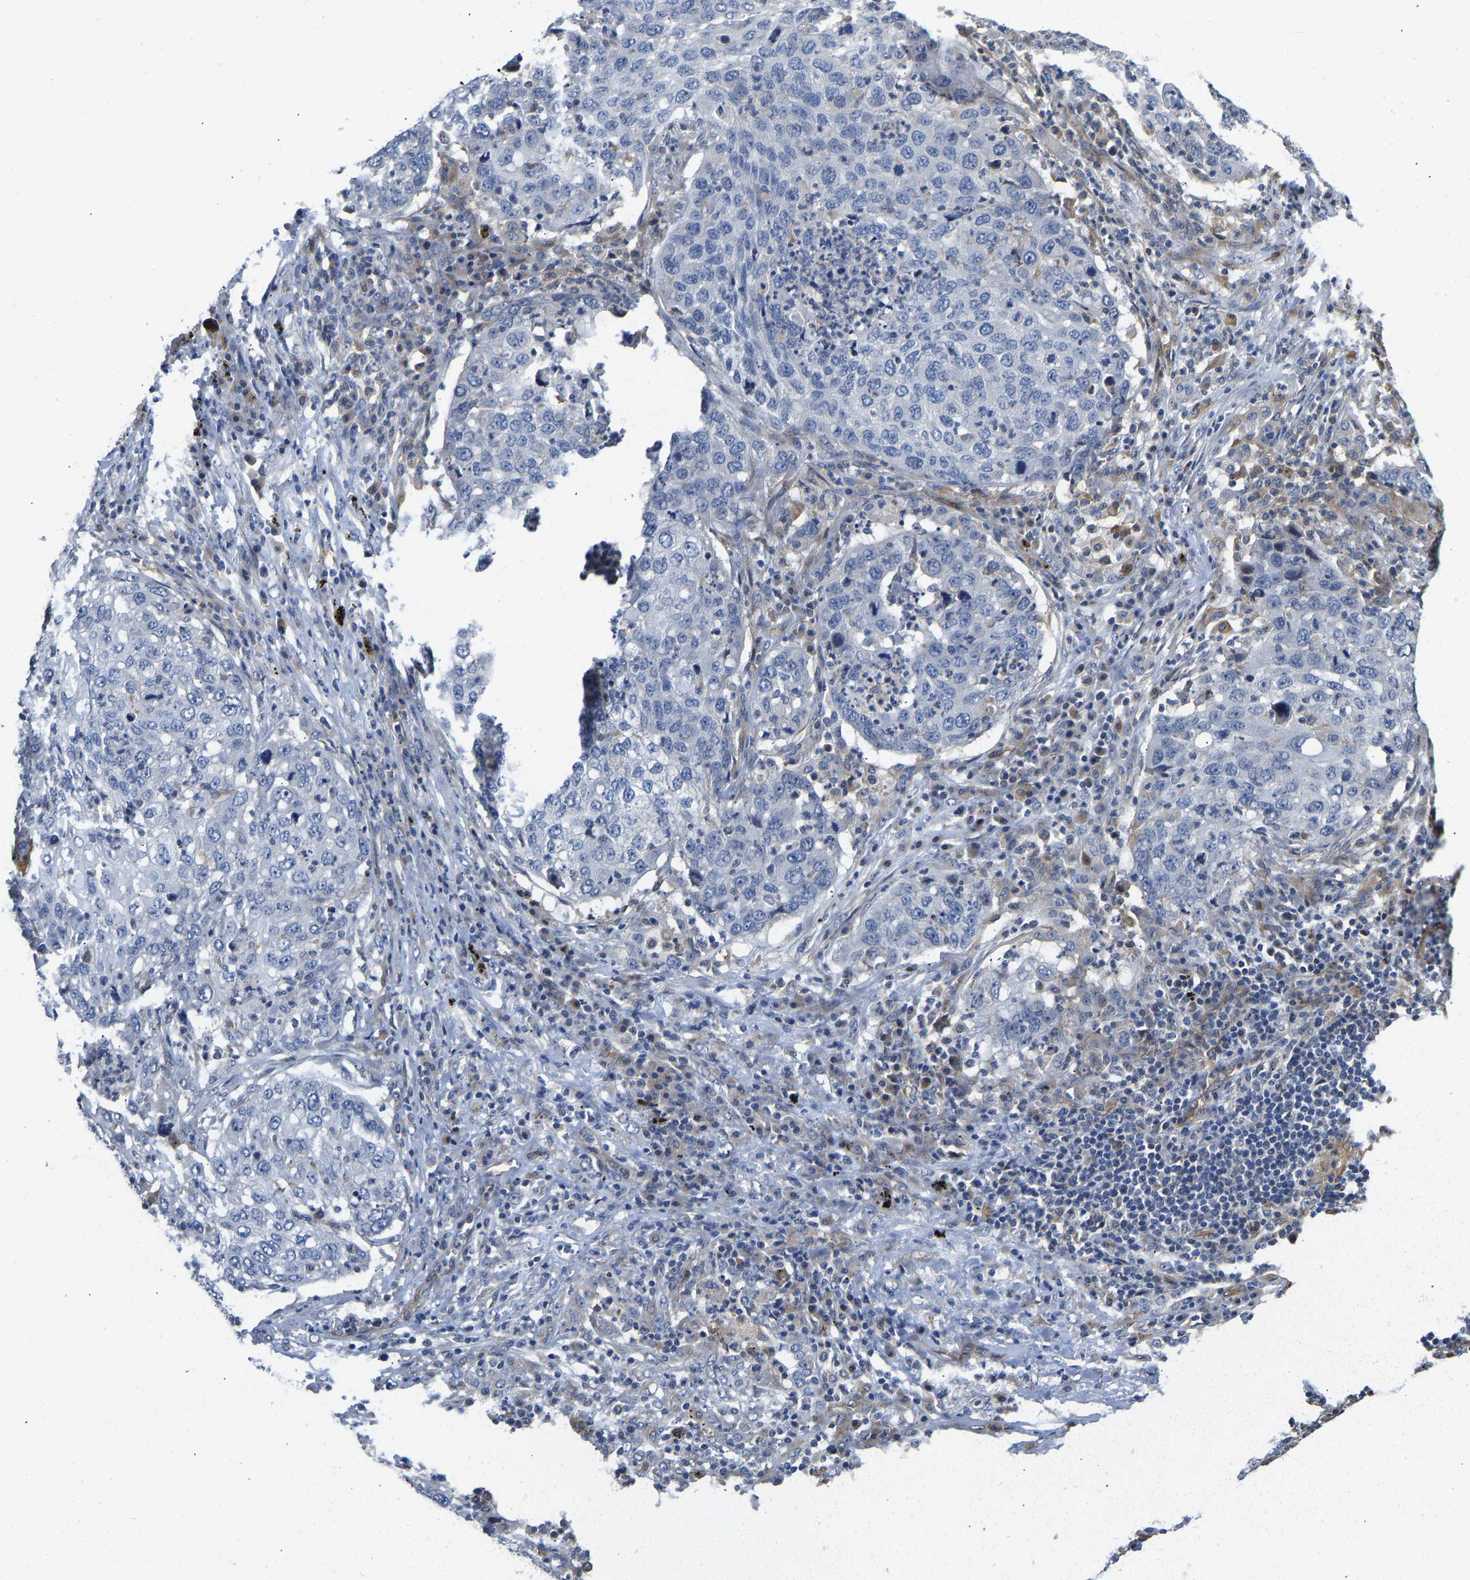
{"staining": {"intensity": "negative", "quantity": "none", "location": "none"}, "tissue": "lung cancer", "cell_type": "Tumor cells", "image_type": "cancer", "snomed": [{"axis": "morphology", "description": "Squamous cell carcinoma, NOS"}, {"axis": "topography", "description": "Lung"}], "caption": "Tumor cells show no significant protein staining in squamous cell carcinoma (lung).", "gene": "ELMO2", "patient": {"sex": "female", "age": 63}}